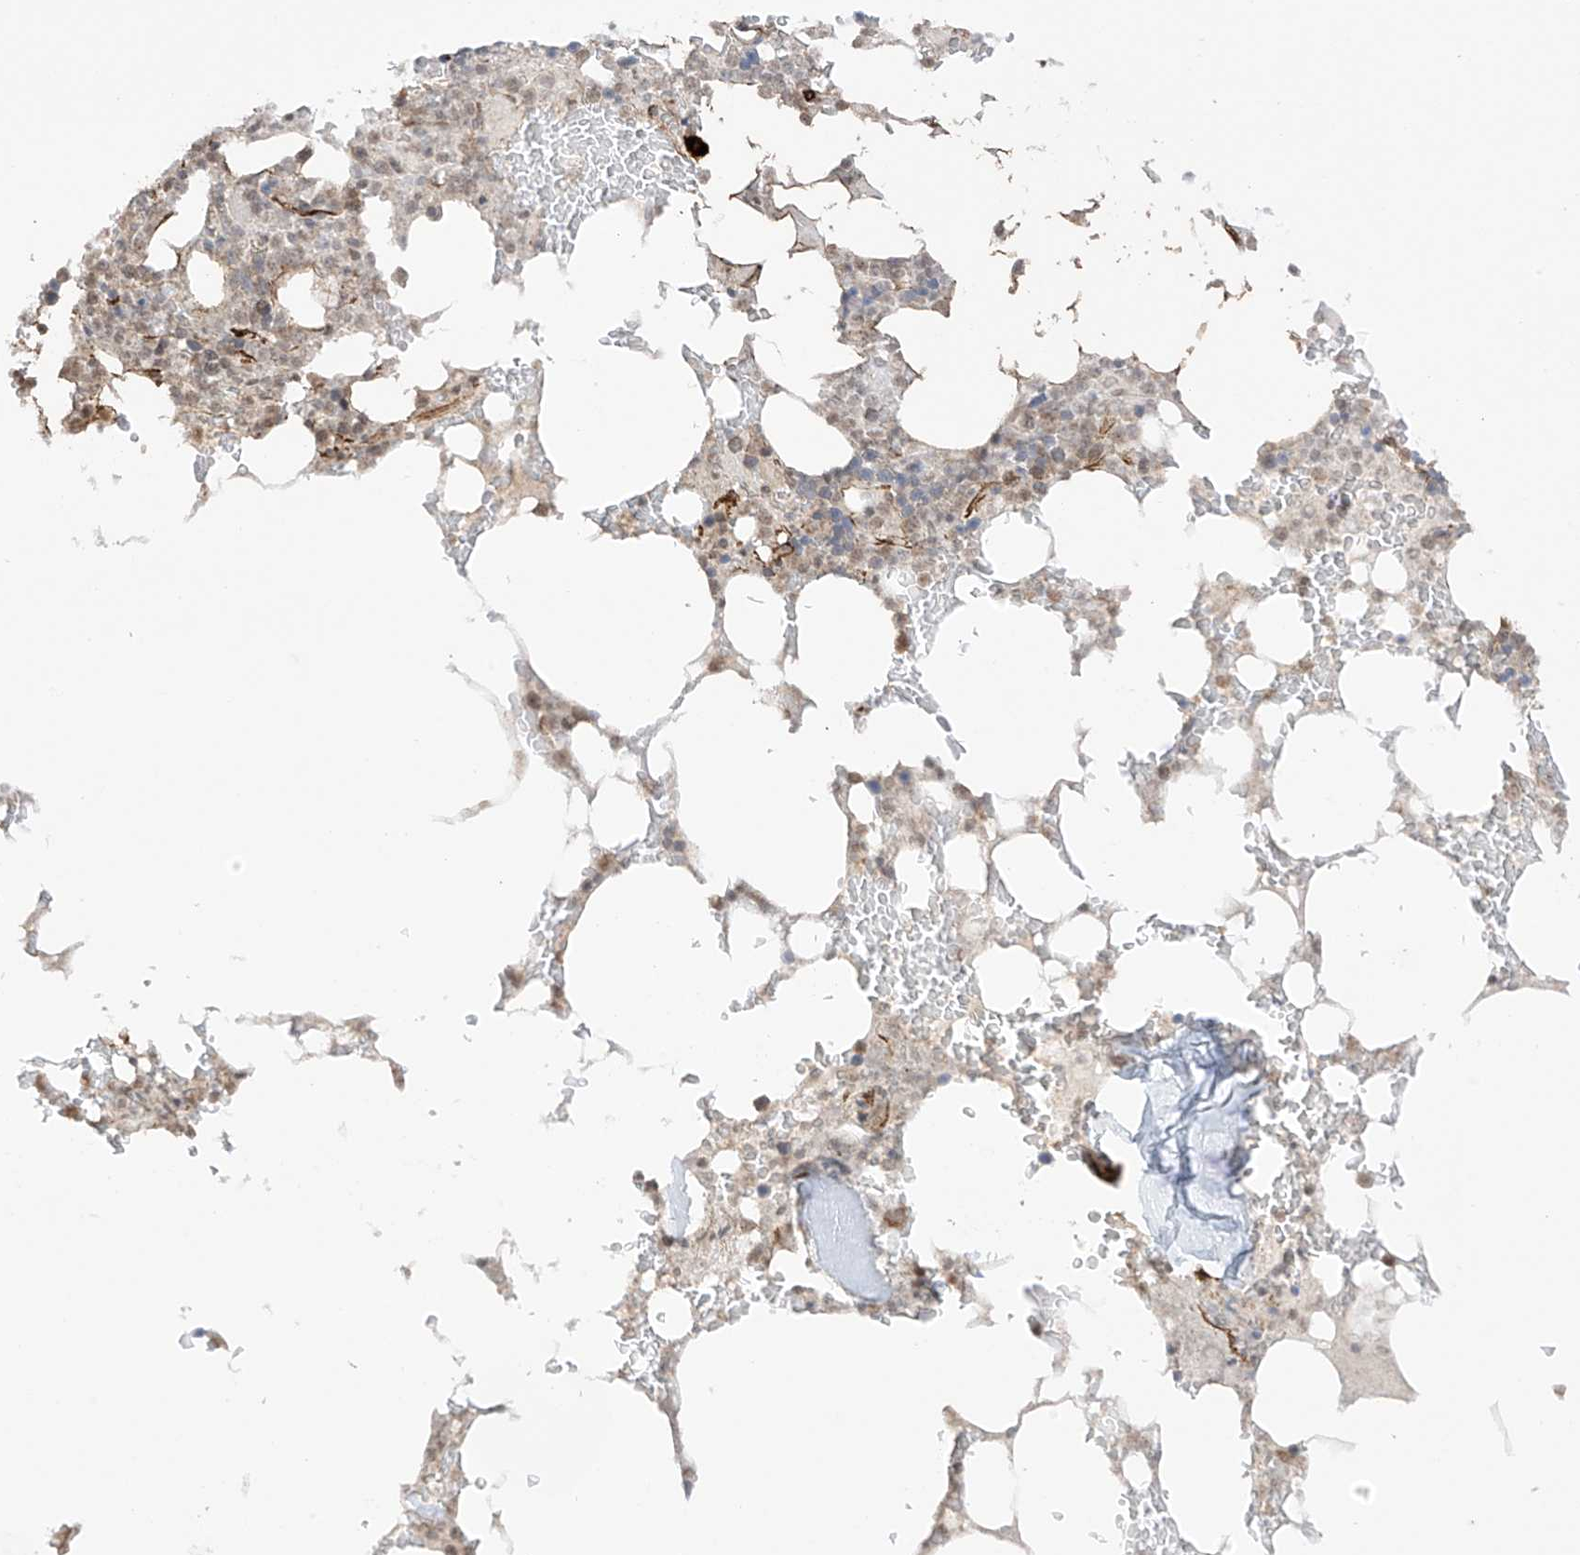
{"staining": {"intensity": "weak", "quantity": "<25%", "location": "nuclear"}, "tissue": "bone marrow", "cell_type": "Hematopoietic cells", "image_type": "normal", "snomed": [{"axis": "morphology", "description": "Normal tissue, NOS"}, {"axis": "topography", "description": "Bone marrow"}], "caption": "Immunohistochemistry micrograph of benign bone marrow stained for a protein (brown), which shows no positivity in hematopoietic cells.", "gene": "TTLL5", "patient": {"sex": "male", "age": 58}}